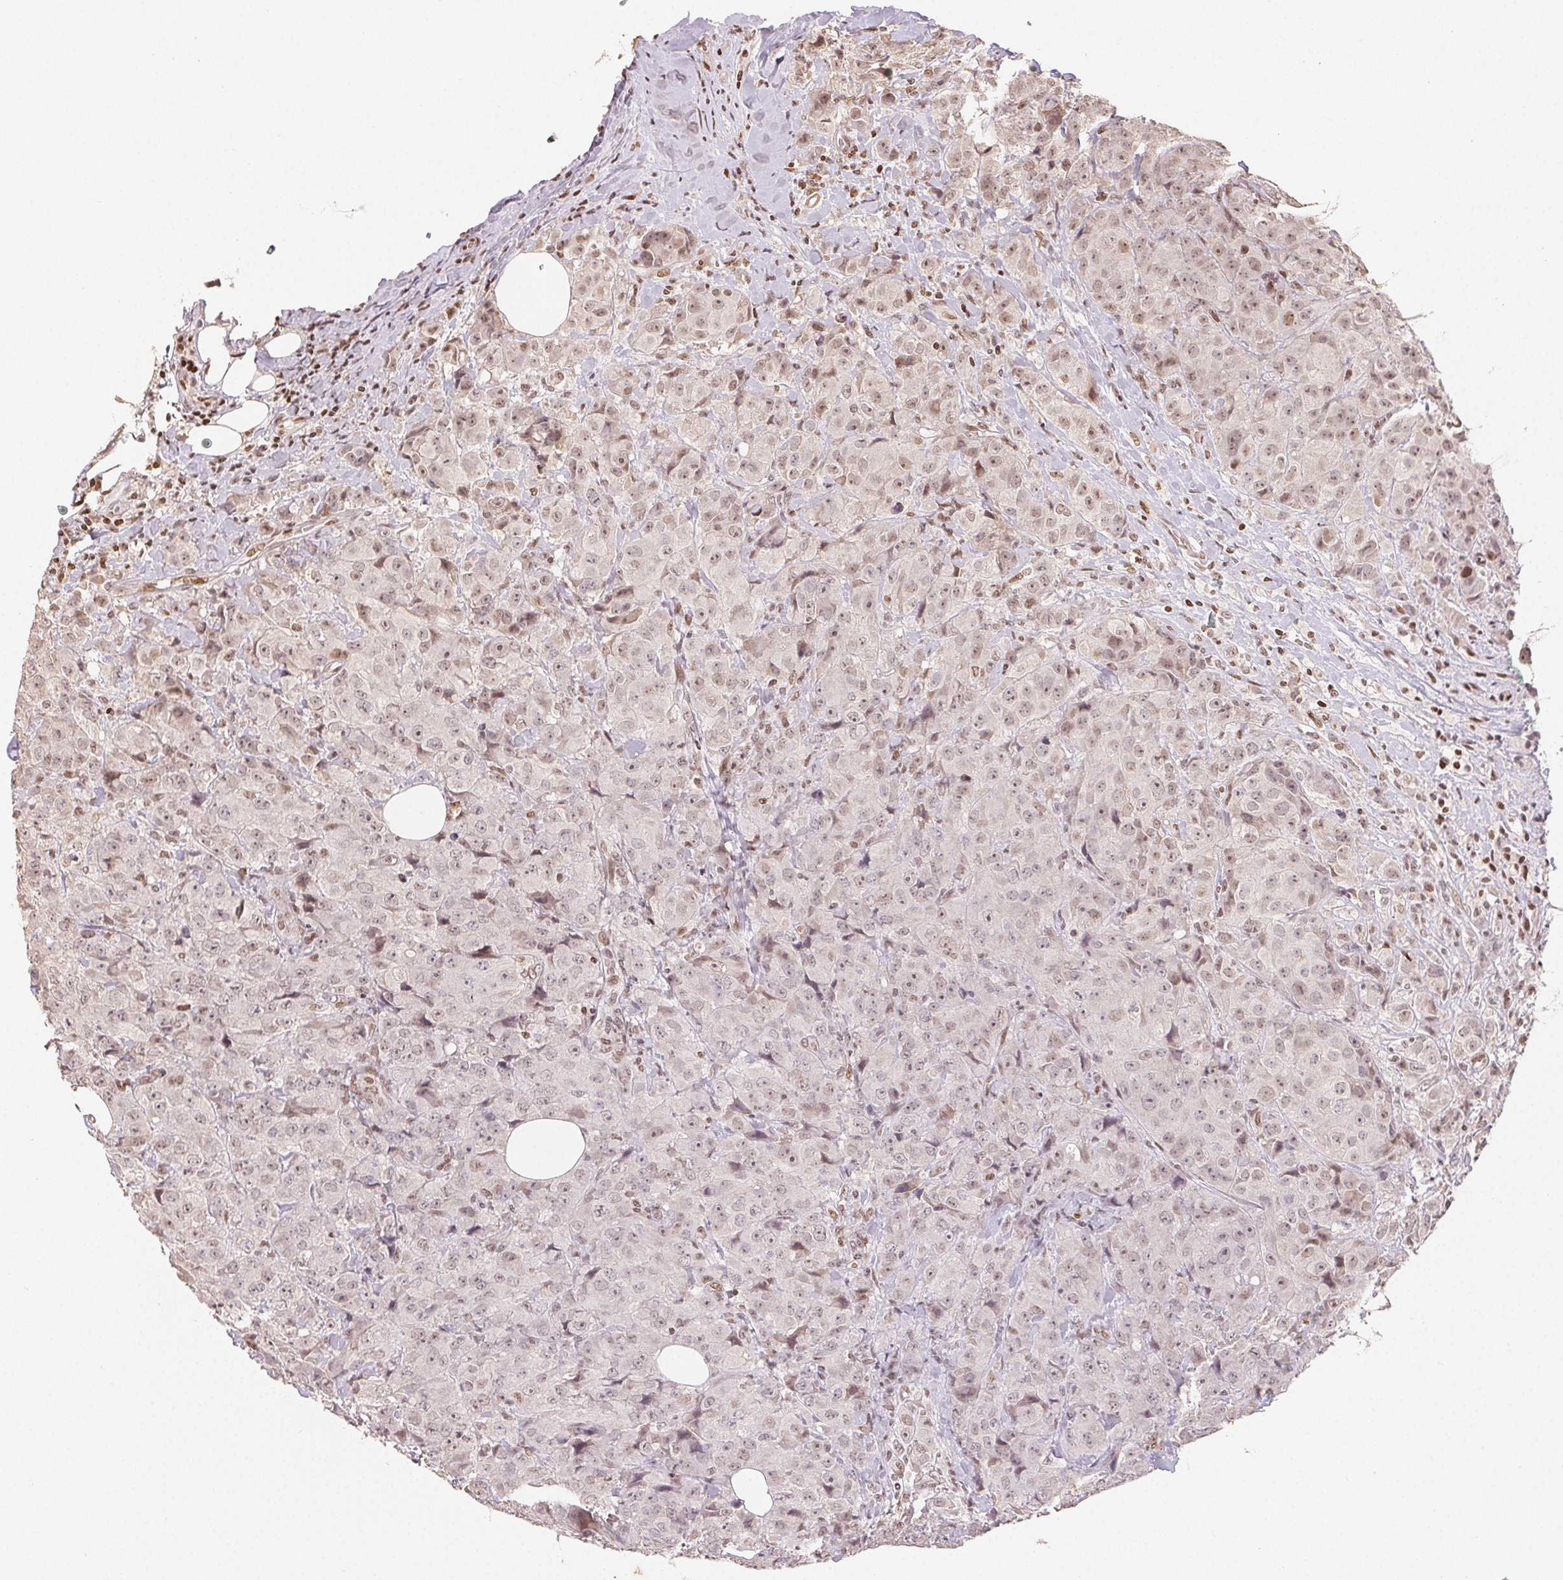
{"staining": {"intensity": "weak", "quantity": "<25%", "location": "nuclear"}, "tissue": "breast cancer", "cell_type": "Tumor cells", "image_type": "cancer", "snomed": [{"axis": "morphology", "description": "Normal tissue, NOS"}, {"axis": "morphology", "description": "Duct carcinoma"}, {"axis": "topography", "description": "Breast"}], "caption": "Protein analysis of infiltrating ductal carcinoma (breast) reveals no significant staining in tumor cells. (Stains: DAB (3,3'-diaminobenzidine) IHC with hematoxylin counter stain, Microscopy: brightfield microscopy at high magnification).", "gene": "MAPKAPK2", "patient": {"sex": "female", "age": 43}}